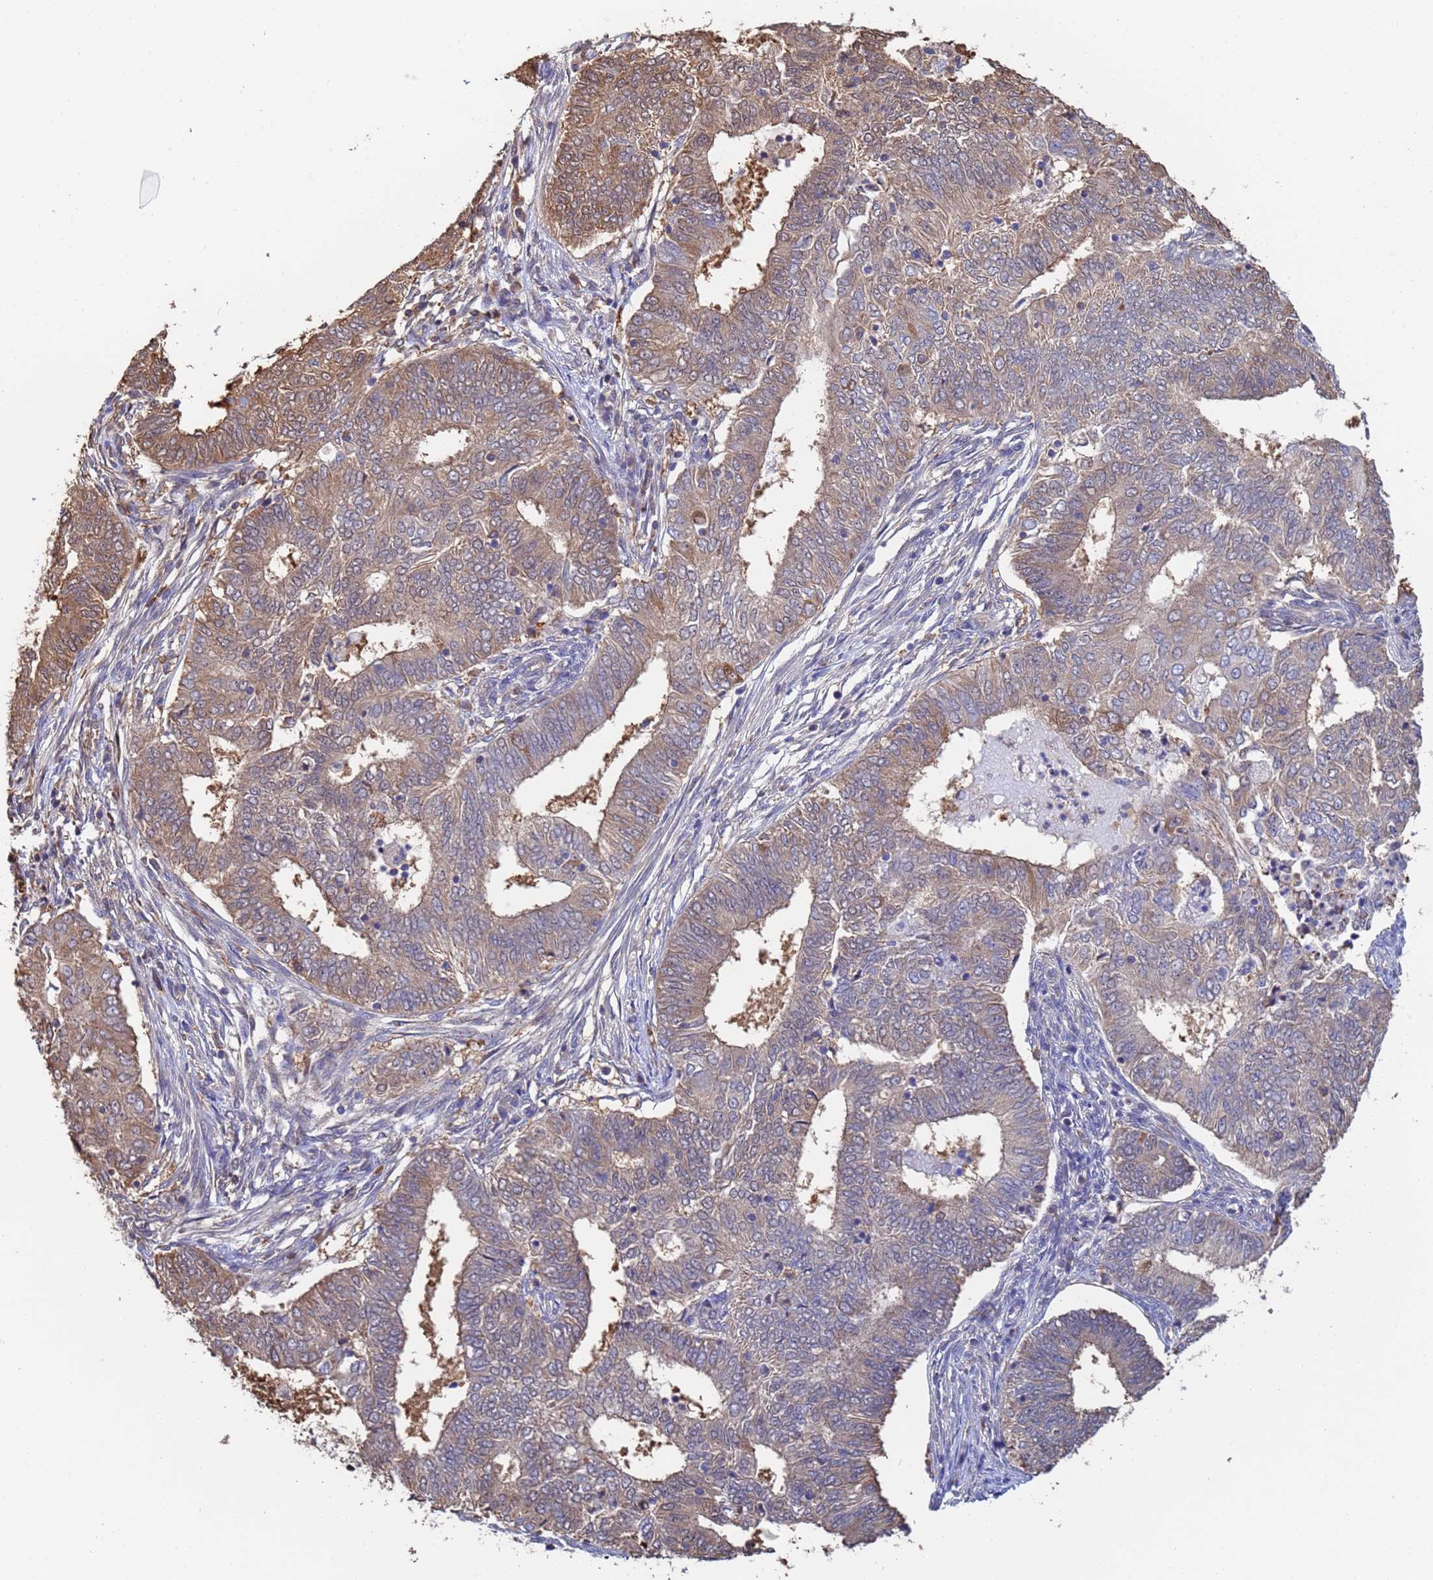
{"staining": {"intensity": "moderate", "quantity": "25%-75%", "location": "cytoplasmic/membranous"}, "tissue": "endometrial cancer", "cell_type": "Tumor cells", "image_type": "cancer", "snomed": [{"axis": "morphology", "description": "Adenocarcinoma, NOS"}, {"axis": "topography", "description": "Endometrium"}], "caption": "Moderate cytoplasmic/membranous expression for a protein is present in about 25%-75% of tumor cells of endometrial cancer using immunohistochemistry (IHC).", "gene": "FAM25A", "patient": {"sex": "female", "age": 62}}